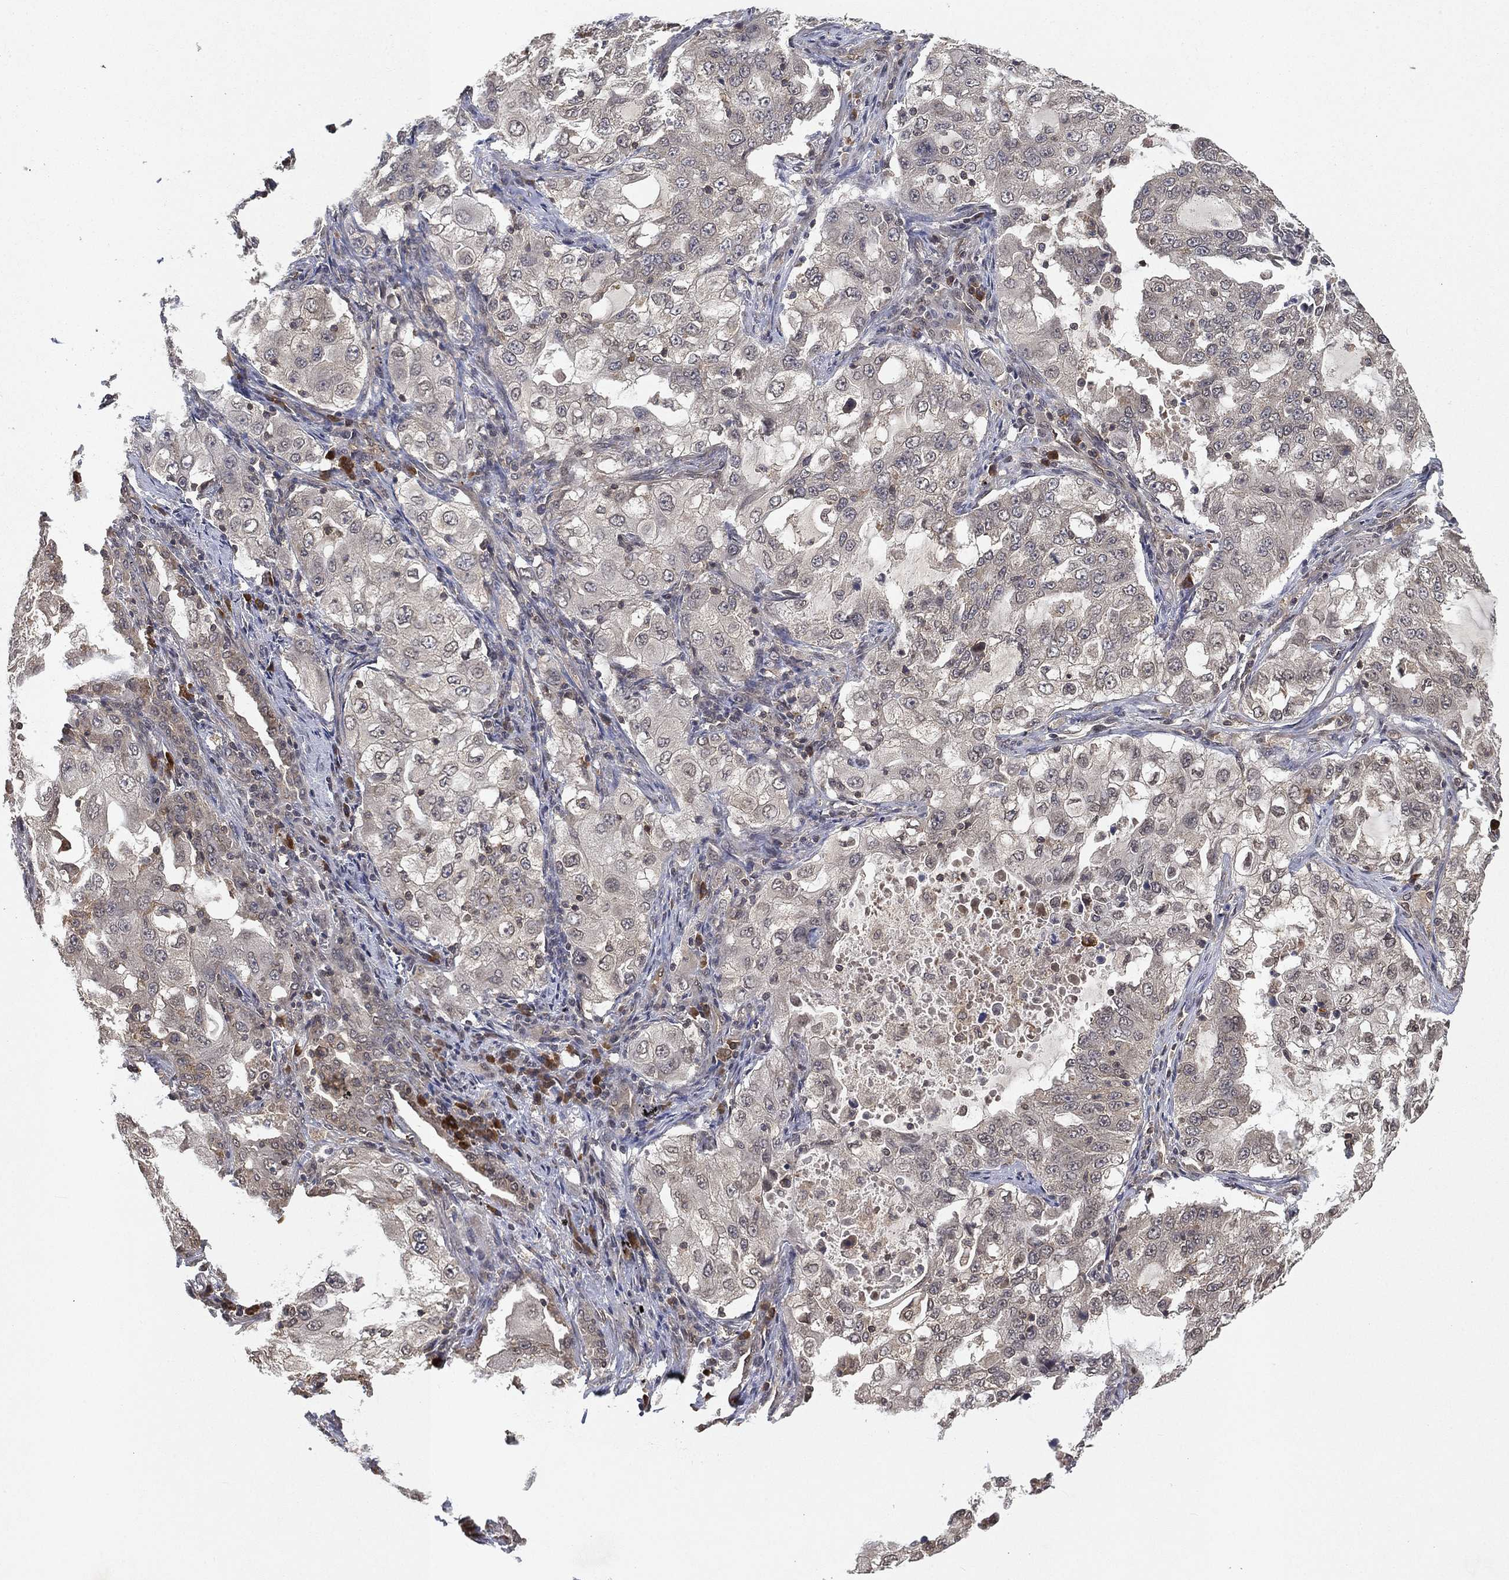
{"staining": {"intensity": "negative", "quantity": "none", "location": "none"}, "tissue": "lung cancer", "cell_type": "Tumor cells", "image_type": "cancer", "snomed": [{"axis": "morphology", "description": "Adenocarcinoma, NOS"}, {"axis": "topography", "description": "Lung"}], "caption": "Tumor cells show no significant protein expression in adenocarcinoma (lung).", "gene": "UBA5", "patient": {"sex": "female", "age": 61}}